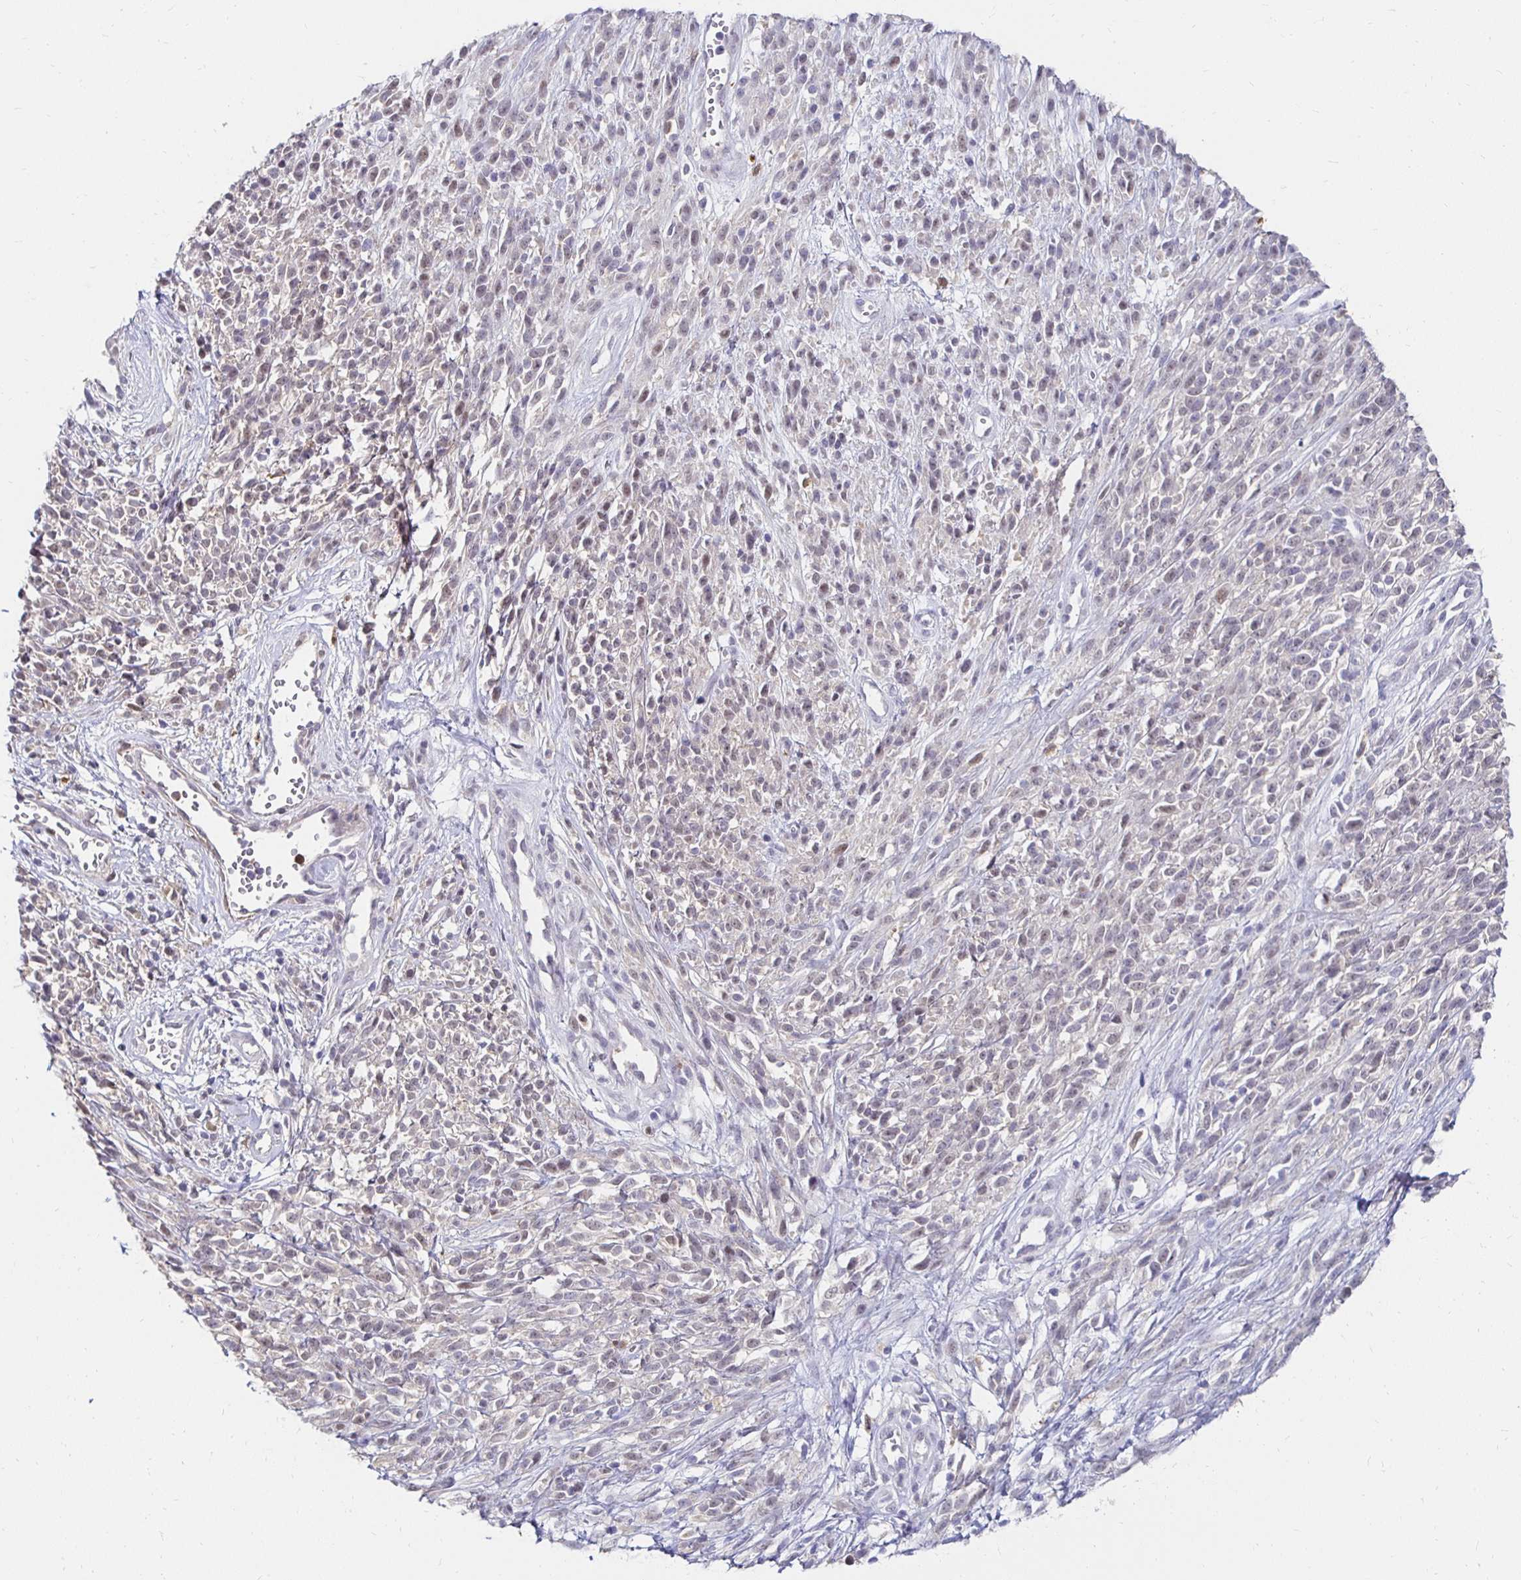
{"staining": {"intensity": "negative", "quantity": "none", "location": "none"}, "tissue": "melanoma", "cell_type": "Tumor cells", "image_type": "cancer", "snomed": [{"axis": "morphology", "description": "Malignant melanoma, NOS"}, {"axis": "topography", "description": "Skin"}, {"axis": "topography", "description": "Skin of trunk"}], "caption": "Histopathology image shows no protein staining in tumor cells of malignant melanoma tissue. (DAB immunohistochemistry (IHC), high magnification).", "gene": "PADI2", "patient": {"sex": "male", "age": 74}}